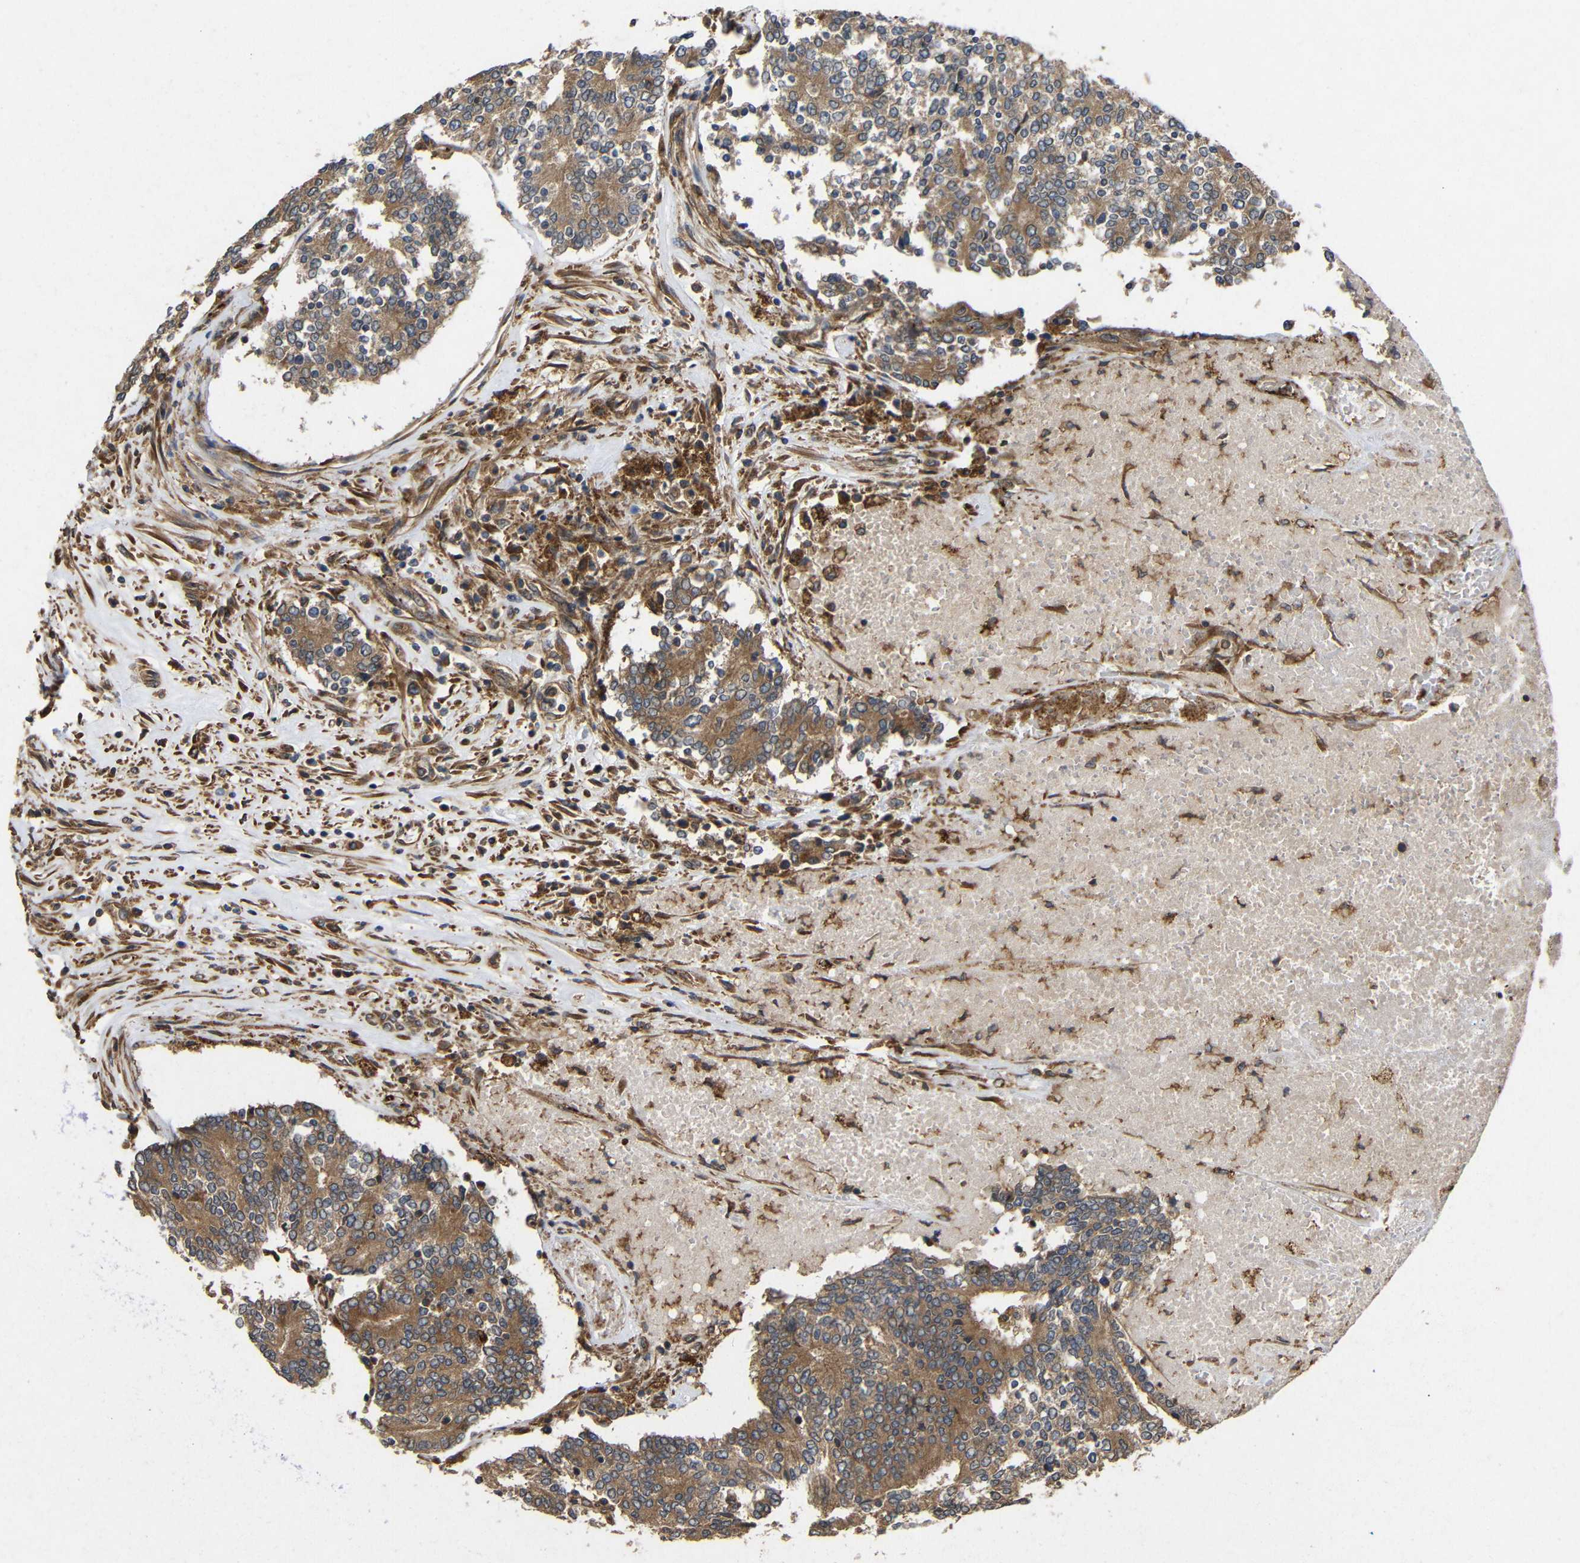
{"staining": {"intensity": "moderate", "quantity": ">75%", "location": "cytoplasmic/membranous"}, "tissue": "prostate cancer", "cell_type": "Tumor cells", "image_type": "cancer", "snomed": [{"axis": "morphology", "description": "Normal tissue, NOS"}, {"axis": "morphology", "description": "Adenocarcinoma, High grade"}, {"axis": "topography", "description": "Prostate"}, {"axis": "topography", "description": "Seminal veicle"}], "caption": "Prostate cancer stained with immunohistochemistry reveals moderate cytoplasmic/membranous staining in approximately >75% of tumor cells.", "gene": "EIF2S1", "patient": {"sex": "male", "age": 55}}